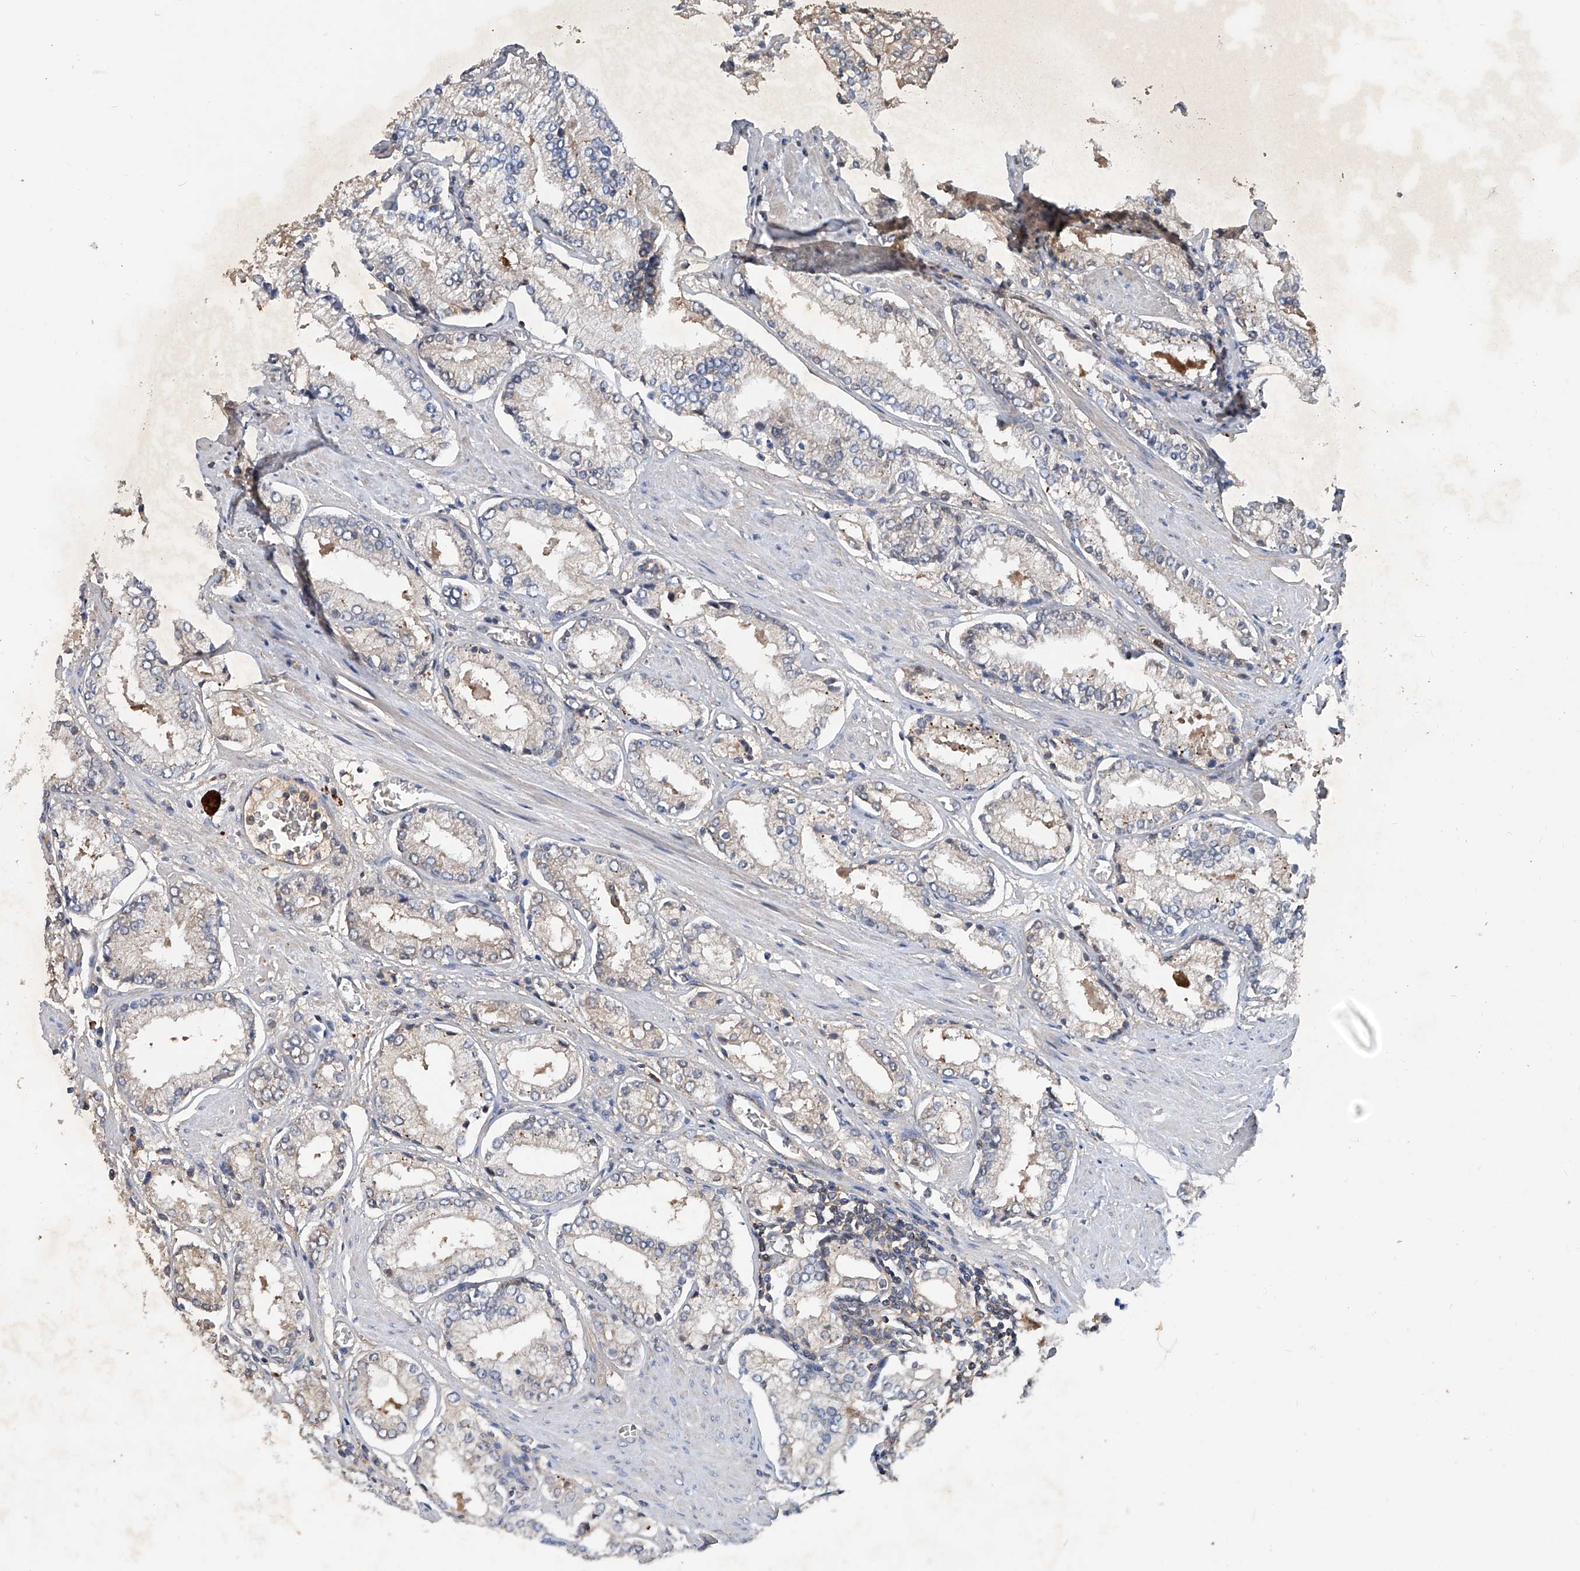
{"staining": {"intensity": "moderate", "quantity": "25%-75%", "location": "cytoplasmic/membranous"}, "tissue": "prostate cancer", "cell_type": "Tumor cells", "image_type": "cancer", "snomed": [{"axis": "morphology", "description": "Adenocarcinoma, Low grade"}, {"axis": "topography", "description": "Prostate"}], "caption": "IHC staining of prostate cancer (adenocarcinoma (low-grade)), which exhibits medium levels of moderate cytoplasmic/membranous expression in approximately 25%-75% of tumor cells indicating moderate cytoplasmic/membranous protein positivity. The staining was performed using DAB (brown) for protein detection and nuclei were counterstained in hematoxylin (blue).", "gene": "ASCC3", "patient": {"sex": "male", "age": 54}}